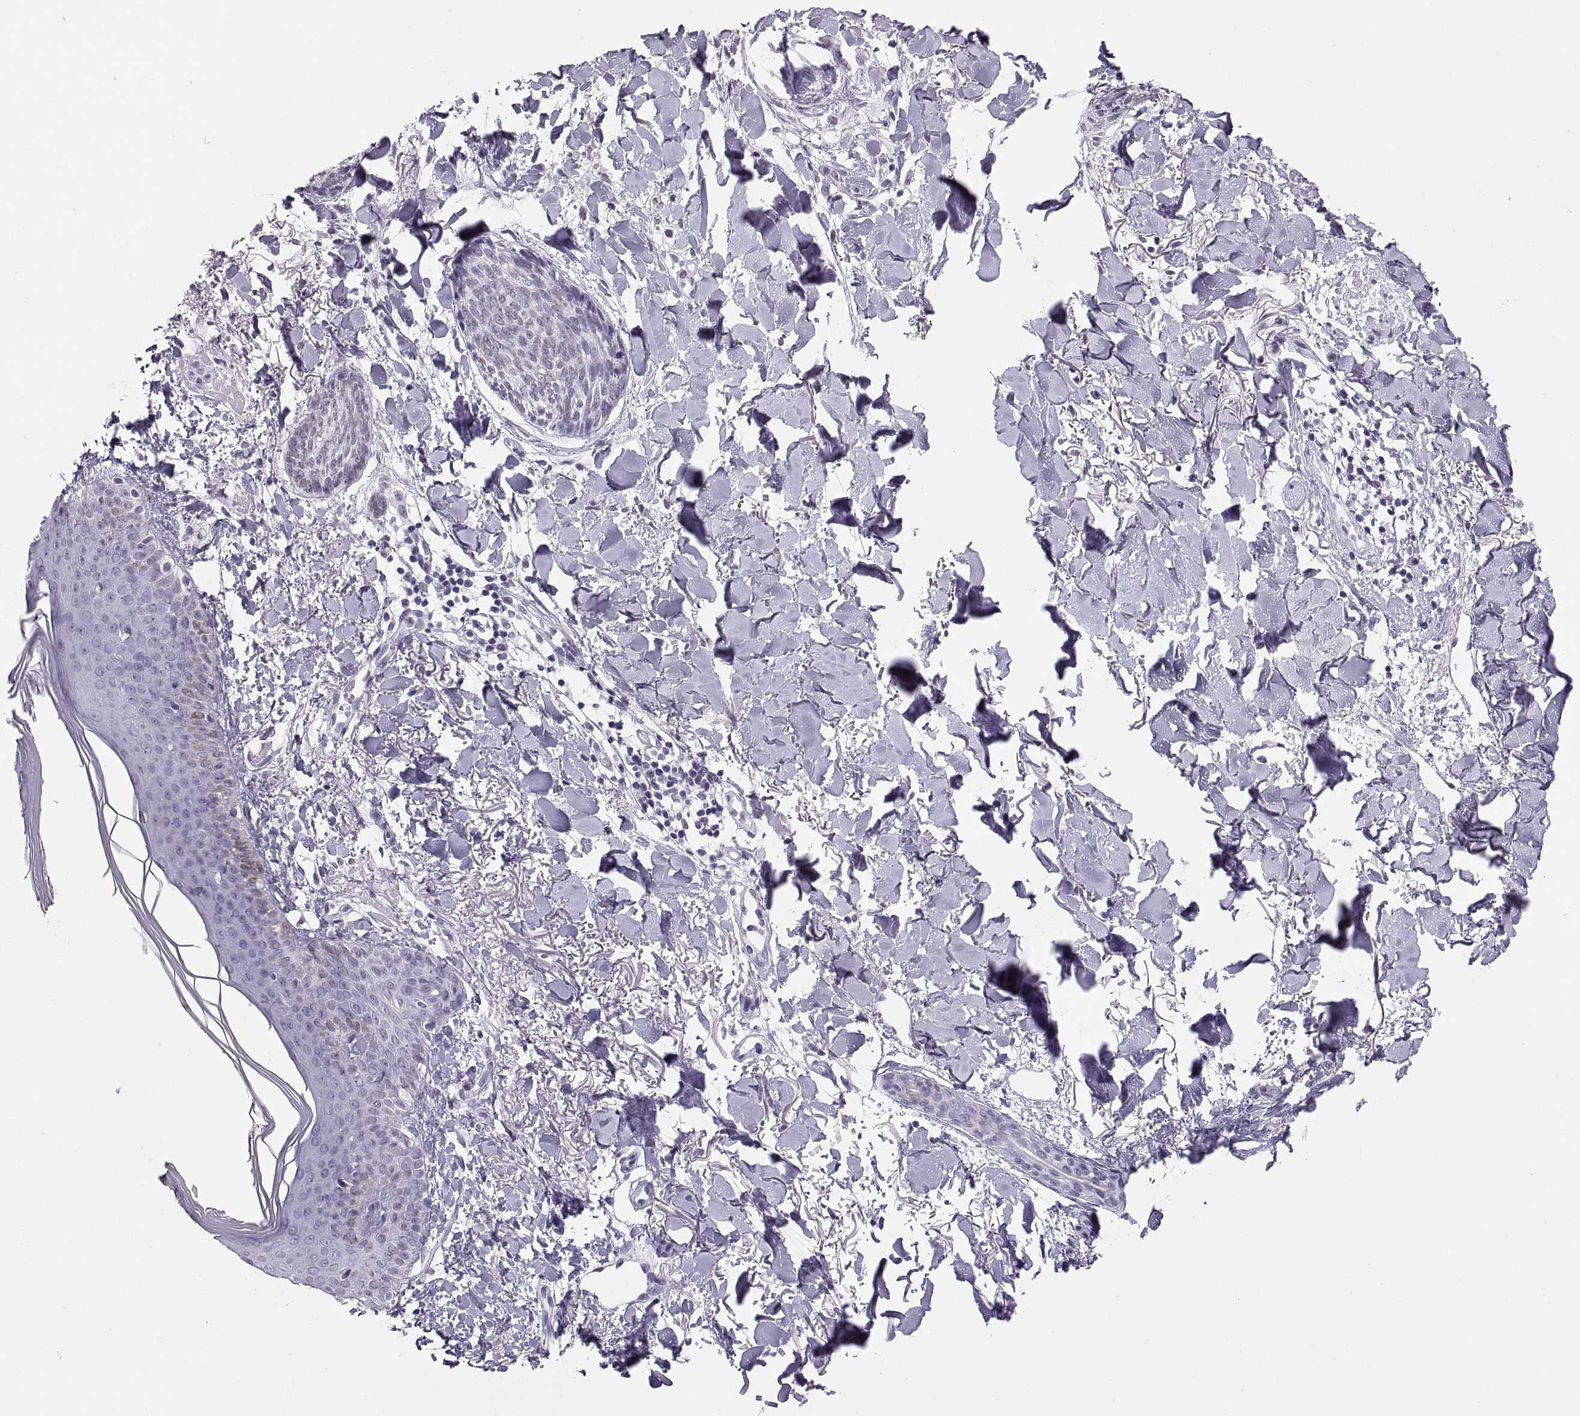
{"staining": {"intensity": "negative", "quantity": "none", "location": "none"}, "tissue": "skin cancer", "cell_type": "Tumor cells", "image_type": "cancer", "snomed": [{"axis": "morphology", "description": "Normal tissue, NOS"}, {"axis": "morphology", "description": "Basal cell carcinoma"}, {"axis": "topography", "description": "Skin"}], "caption": "There is no significant positivity in tumor cells of skin basal cell carcinoma. (DAB (3,3'-diaminobenzidine) immunohistochemistry, high magnification).", "gene": "CARTPT", "patient": {"sex": "male", "age": 84}}